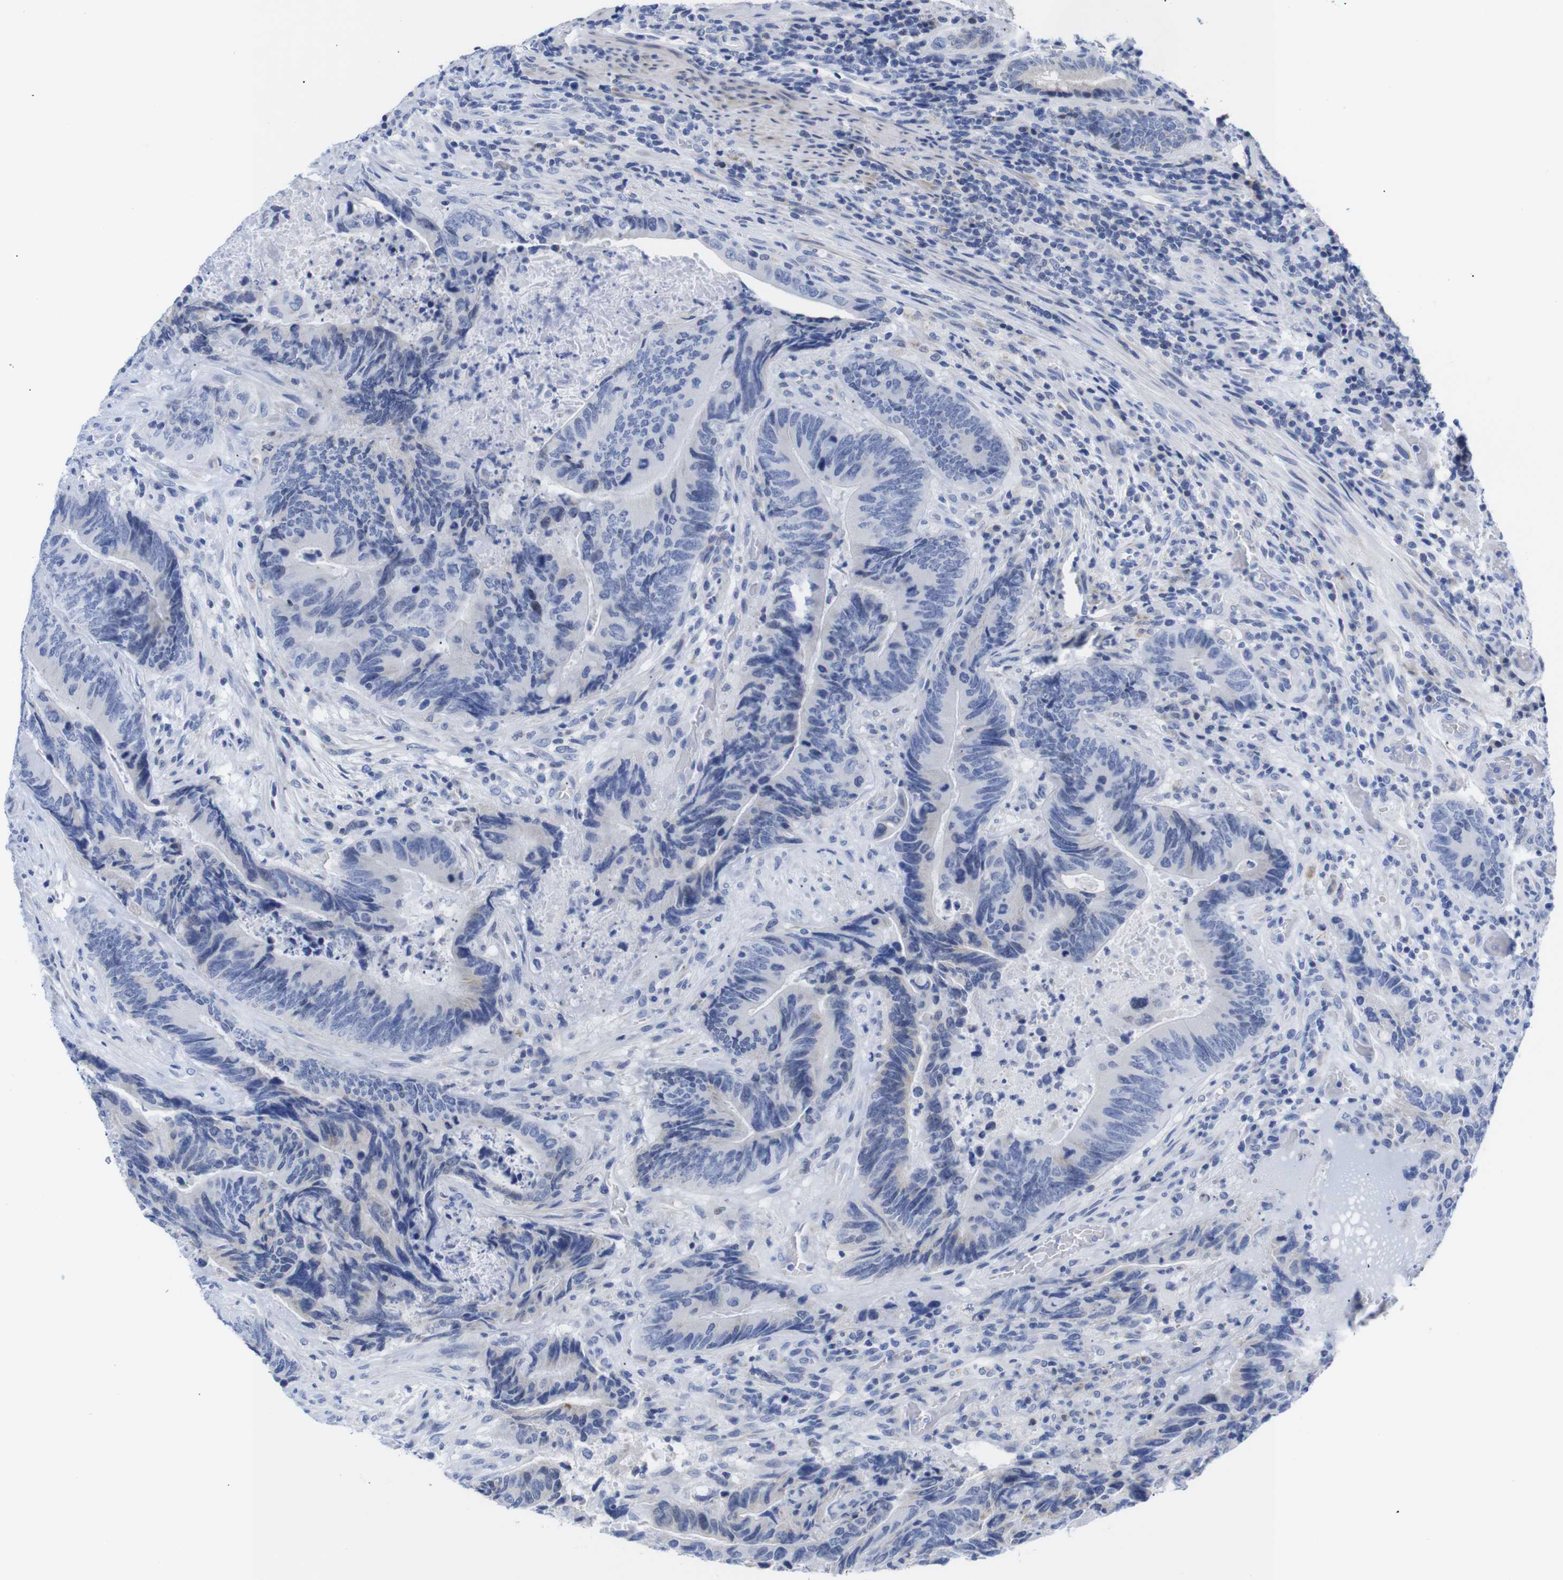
{"staining": {"intensity": "negative", "quantity": "none", "location": "none"}, "tissue": "colorectal cancer", "cell_type": "Tumor cells", "image_type": "cancer", "snomed": [{"axis": "morphology", "description": "Normal tissue, NOS"}, {"axis": "morphology", "description": "Adenocarcinoma, NOS"}, {"axis": "topography", "description": "Colon"}], "caption": "Histopathology image shows no significant protein staining in tumor cells of colorectal adenocarcinoma.", "gene": "LRRC55", "patient": {"sex": "male", "age": 56}}